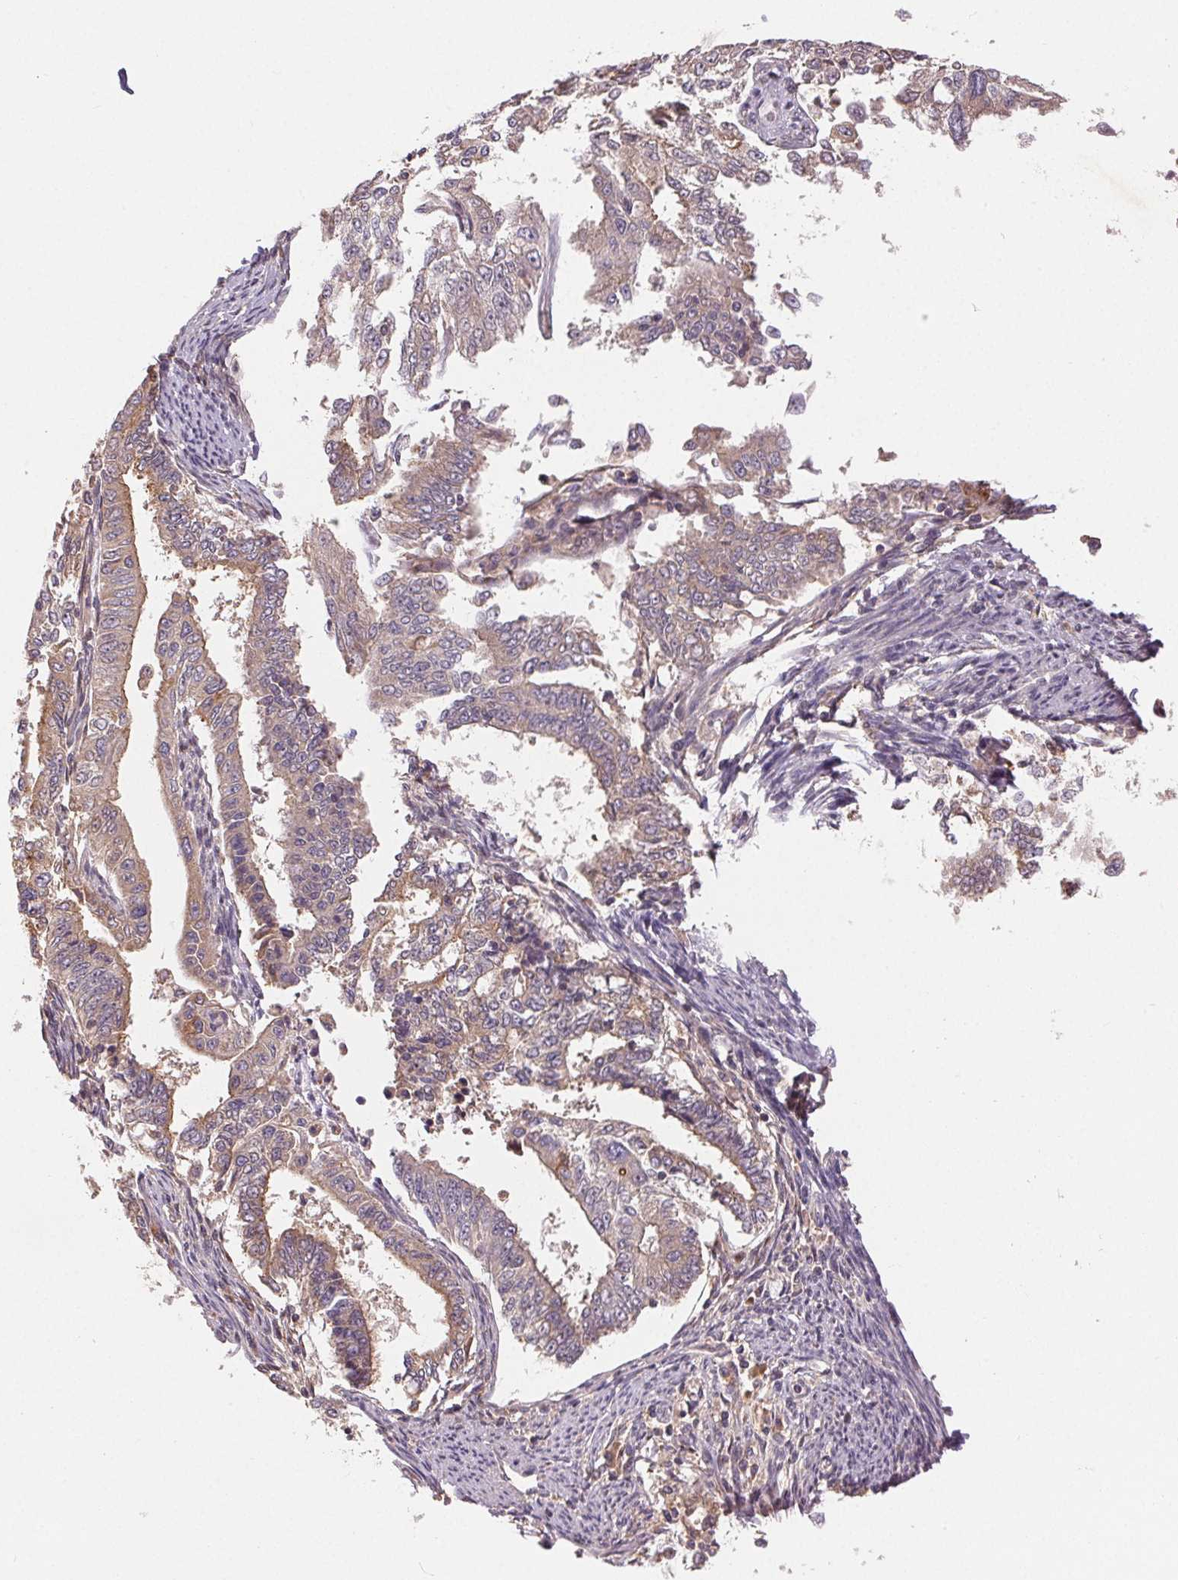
{"staining": {"intensity": "weak", "quantity": ">75%", "location": "cytoplasmic/membranous"}, "tissue": "endometrial cancer", "cell_type": "Tumor cells", "image_type": "cancer", "snomed": [{"axis": "morphology", "description": "Adenocarcinoma, NOS"}, {"axis": "topography", "description": "Uterus"}], "caption": "Immunohistochemical staining of human endometrial cancer reveals low levels of weak cytoplasmic/membranous expression in approximately >75% of tumor cells.", "gene": "MAPKAPK2", "patient": {"sex": "female", "age": 59}}